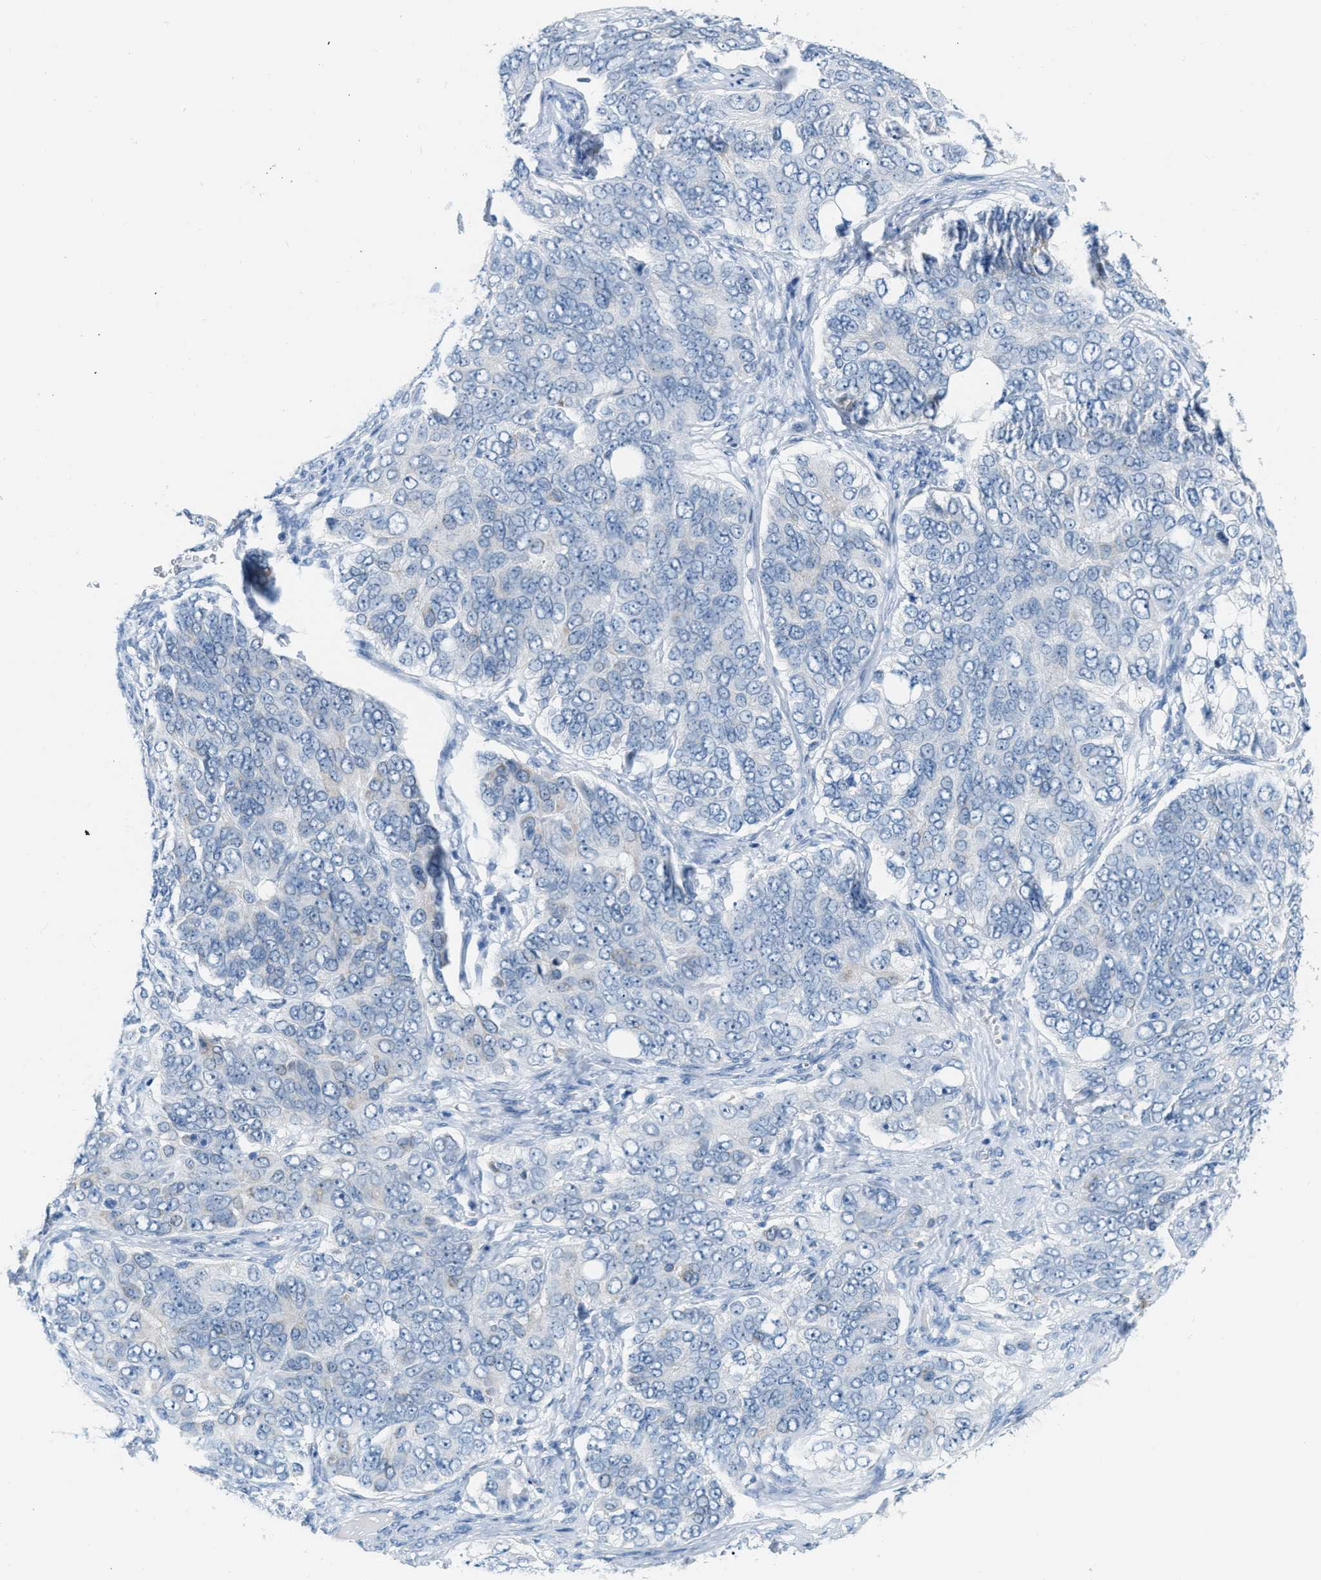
{"staining": {"intensity": "negative", "quantity": "none", "location": "none"}, "tissue": "ovarian cancer", "cell_type": "Tumor cells", "image_type": "cancer", "snomed": [{"axis": "morphology", "description": "Carcinoma, endometroid"}, {"axis": "topography", "description": "Ovary"}], "caption": "IHC photomicrograph of human ovarian endometroid carcinoma stained for a protein (brown), which demonstrates no staining in tumor cells.", "gene": "PHRF1", "patient": {"sex": "female", "age": 51}}